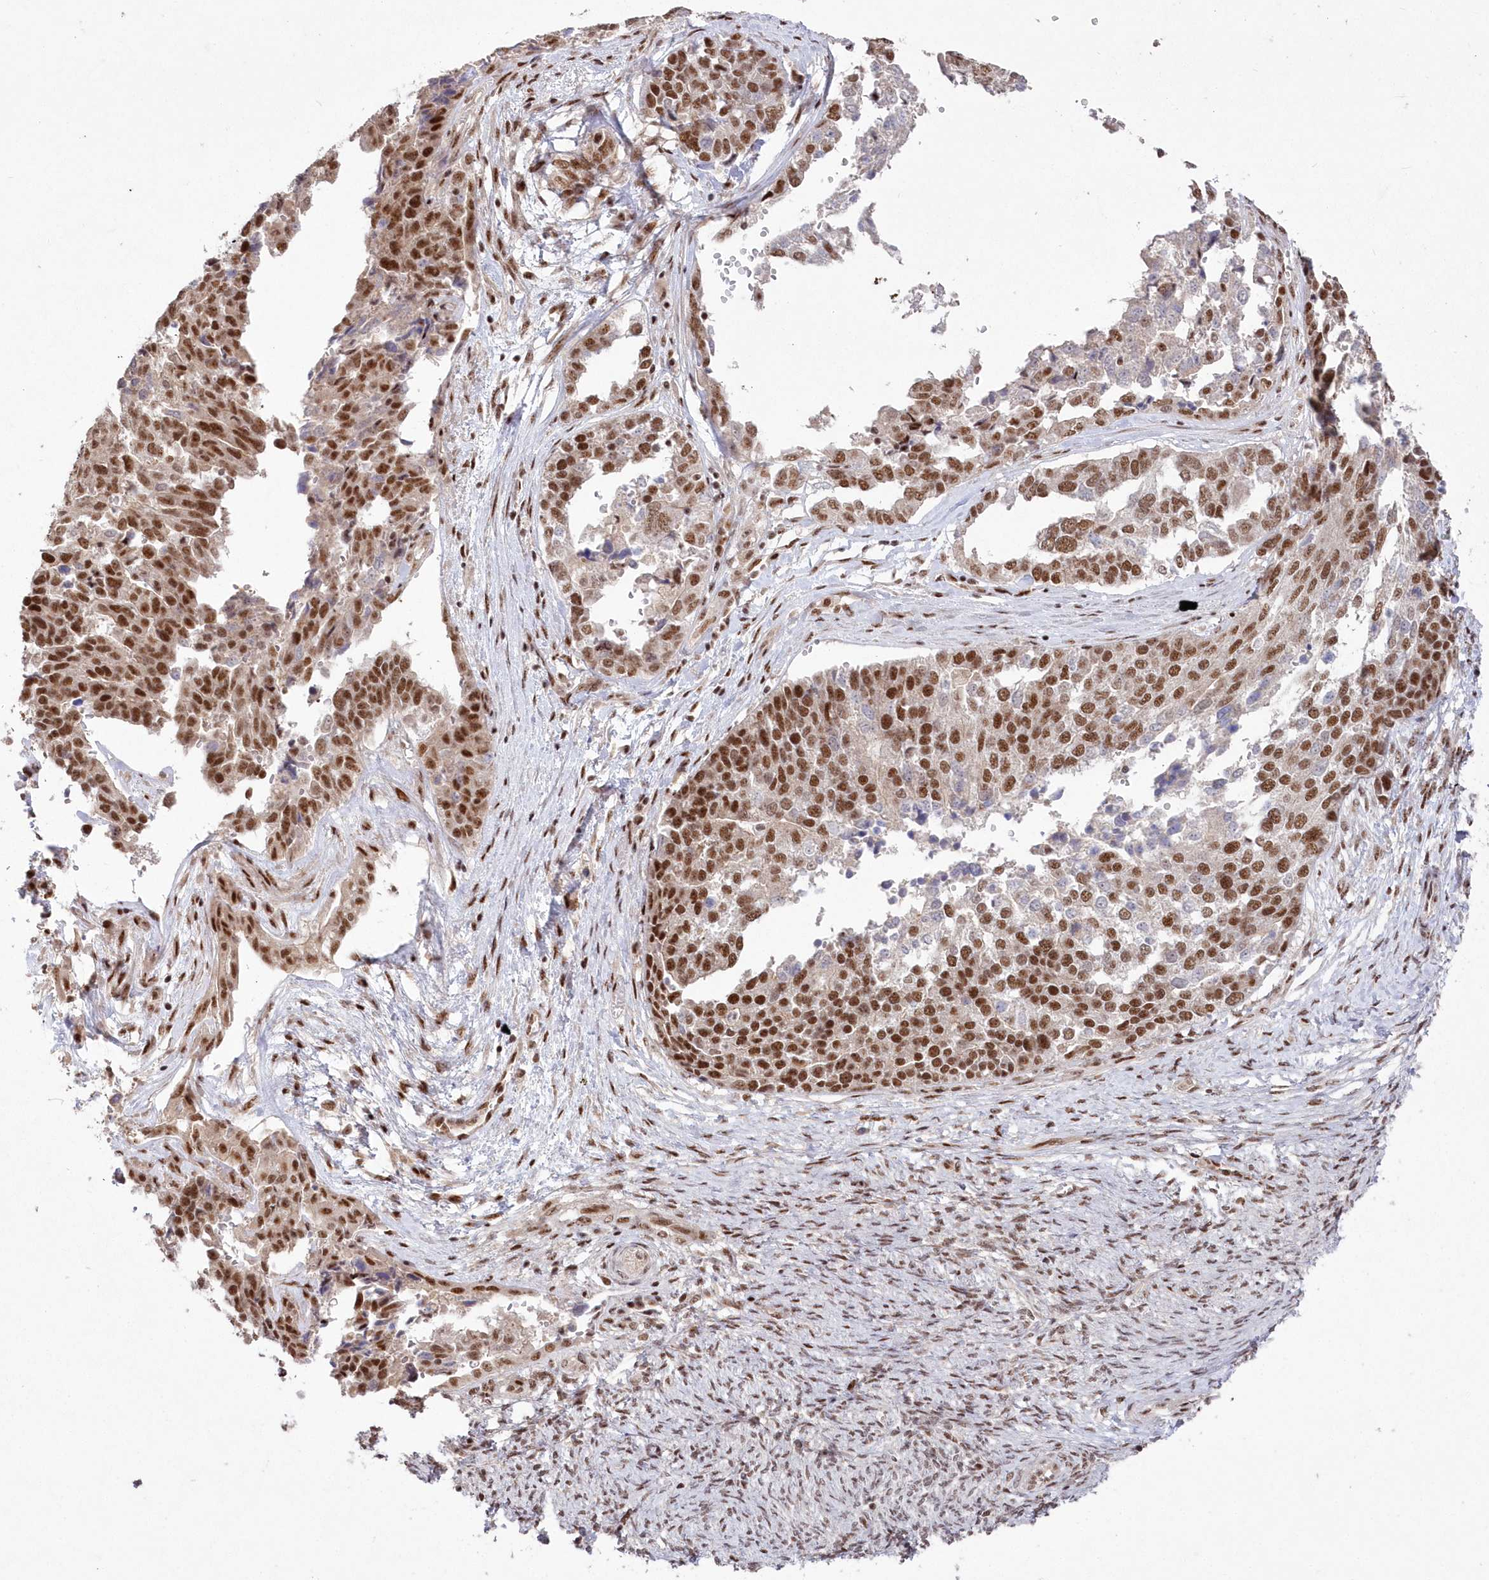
{"staining": {"intensity": "moderate", "quantity": ">75%", "location": "nuclear"}, "tissue": "ovarian cancer", "cell_type": "Tumor cells", "image_type": "cancer", "snomed": [{"axis": "morphology", "description": "Cystadenocarcinoma, serous, NOS"}, {"axis": "topography", "description": "Ovary"}], "caption": "This photomicrograph reveals immunohistochemistry (IHC) staining of ovarian cancer, with medium moderate nuclear expression in approximately >75% of tumor cells.", "gene": "WBP1L", "patient": {"sex": "female", "age": 44}}